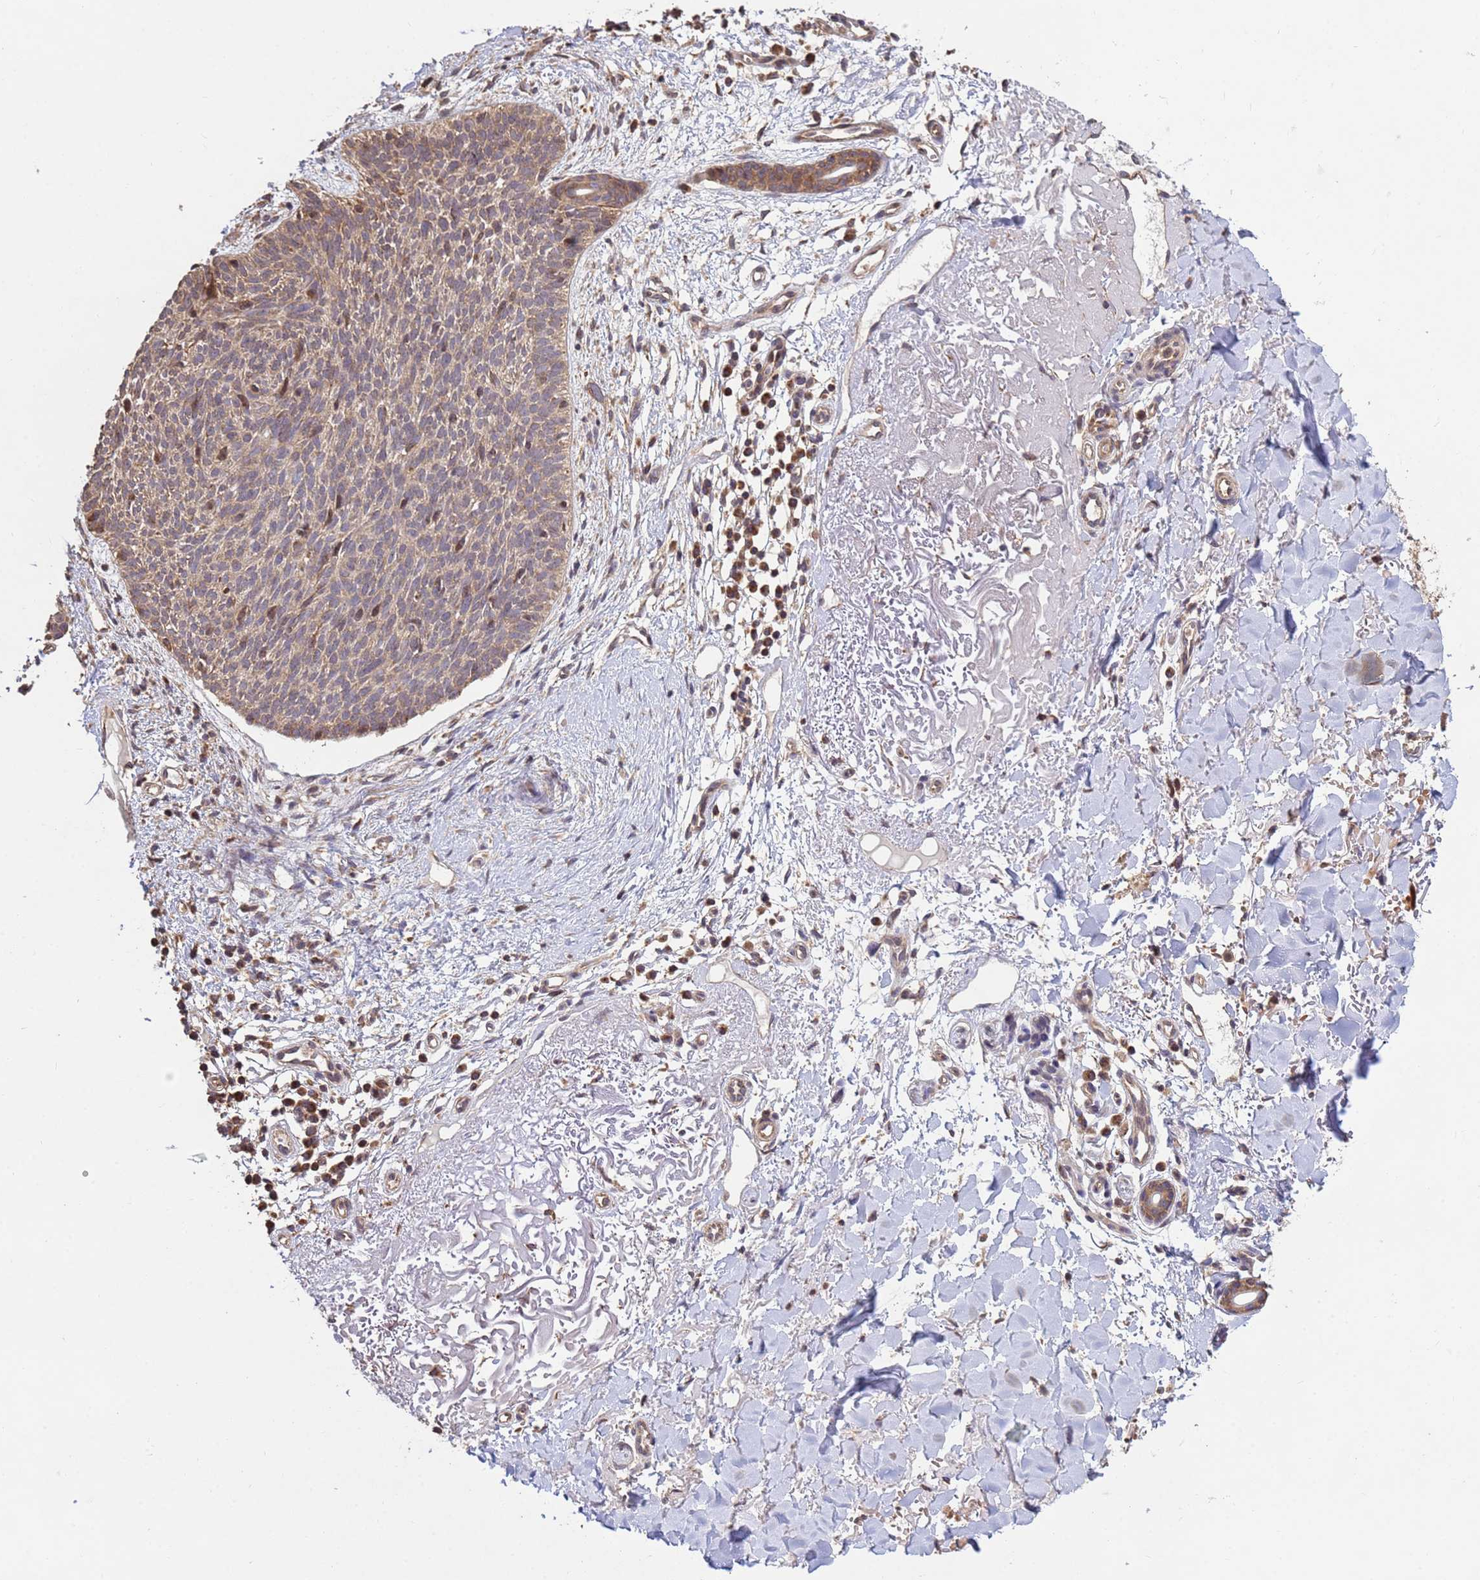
{"staining": {"intensity": "weak", "quantity": ">75%", "location": "cytoplasmic/membranous,nuclear"}, "tissue": "skin cancer", "cell_type": "Tumor cells", "image_type": "cancer", "snomed": [{"axis": "morphology", "description": "Basal cell carcinoma"}, {"axis": "topography", "description": "Skin"}], "caption": "Immunohistochemistry micrograph of neoplastic tissue: basal cell carcinoma (skin) stained using IHC shows low levels of weak protein expression localized specifically in the cytoplasmic/membranous and nuclear of tumor cells, appearing as a cytoplasmic/membranous and nuclear brown color.", "gene": "P2RX7", "patient": {"sex": "male", "age": 84}}